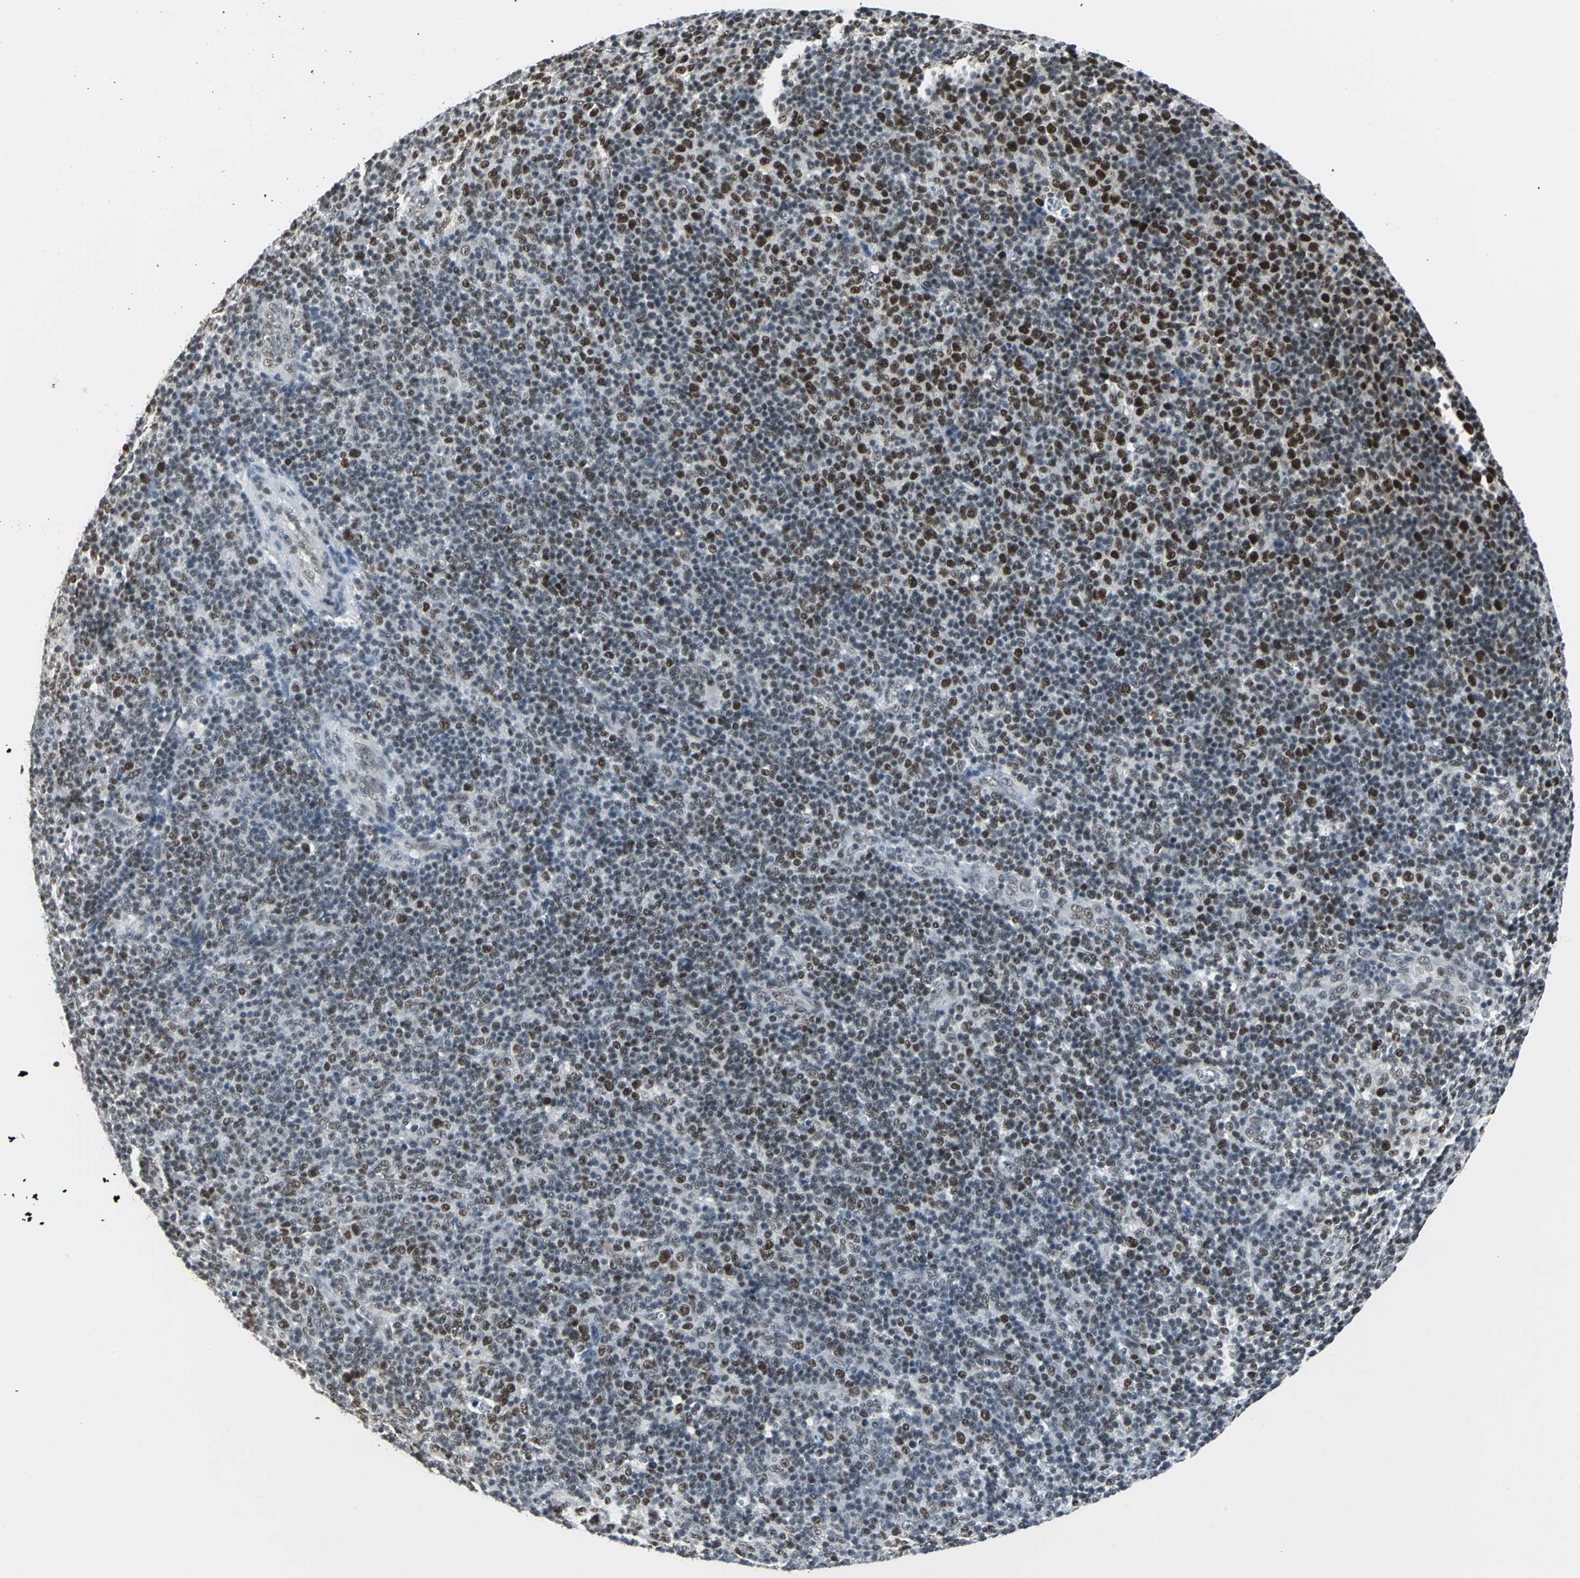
{"staining": {"intensity": "strong", "quantity": "<25%", "location": "nuclear"}, "tissue": "lymphoma", "cell_type": "Tumor cells", "image_type": "cancer", "snomed": [{"axis": "morphology", "description": "Malignant lymphoma, non-Hodgkin's type, Low grade"}, {"axis": "topography", "description": "Lymph node"}], "caption": "An image of low-grade malignant lymphoma, non-Hodgkin's type stained for a protein exhibits strong nuclear brown staining in tumor cells.", "gene": "ADNP", "patient": {"sex": "male", "age": 70}}